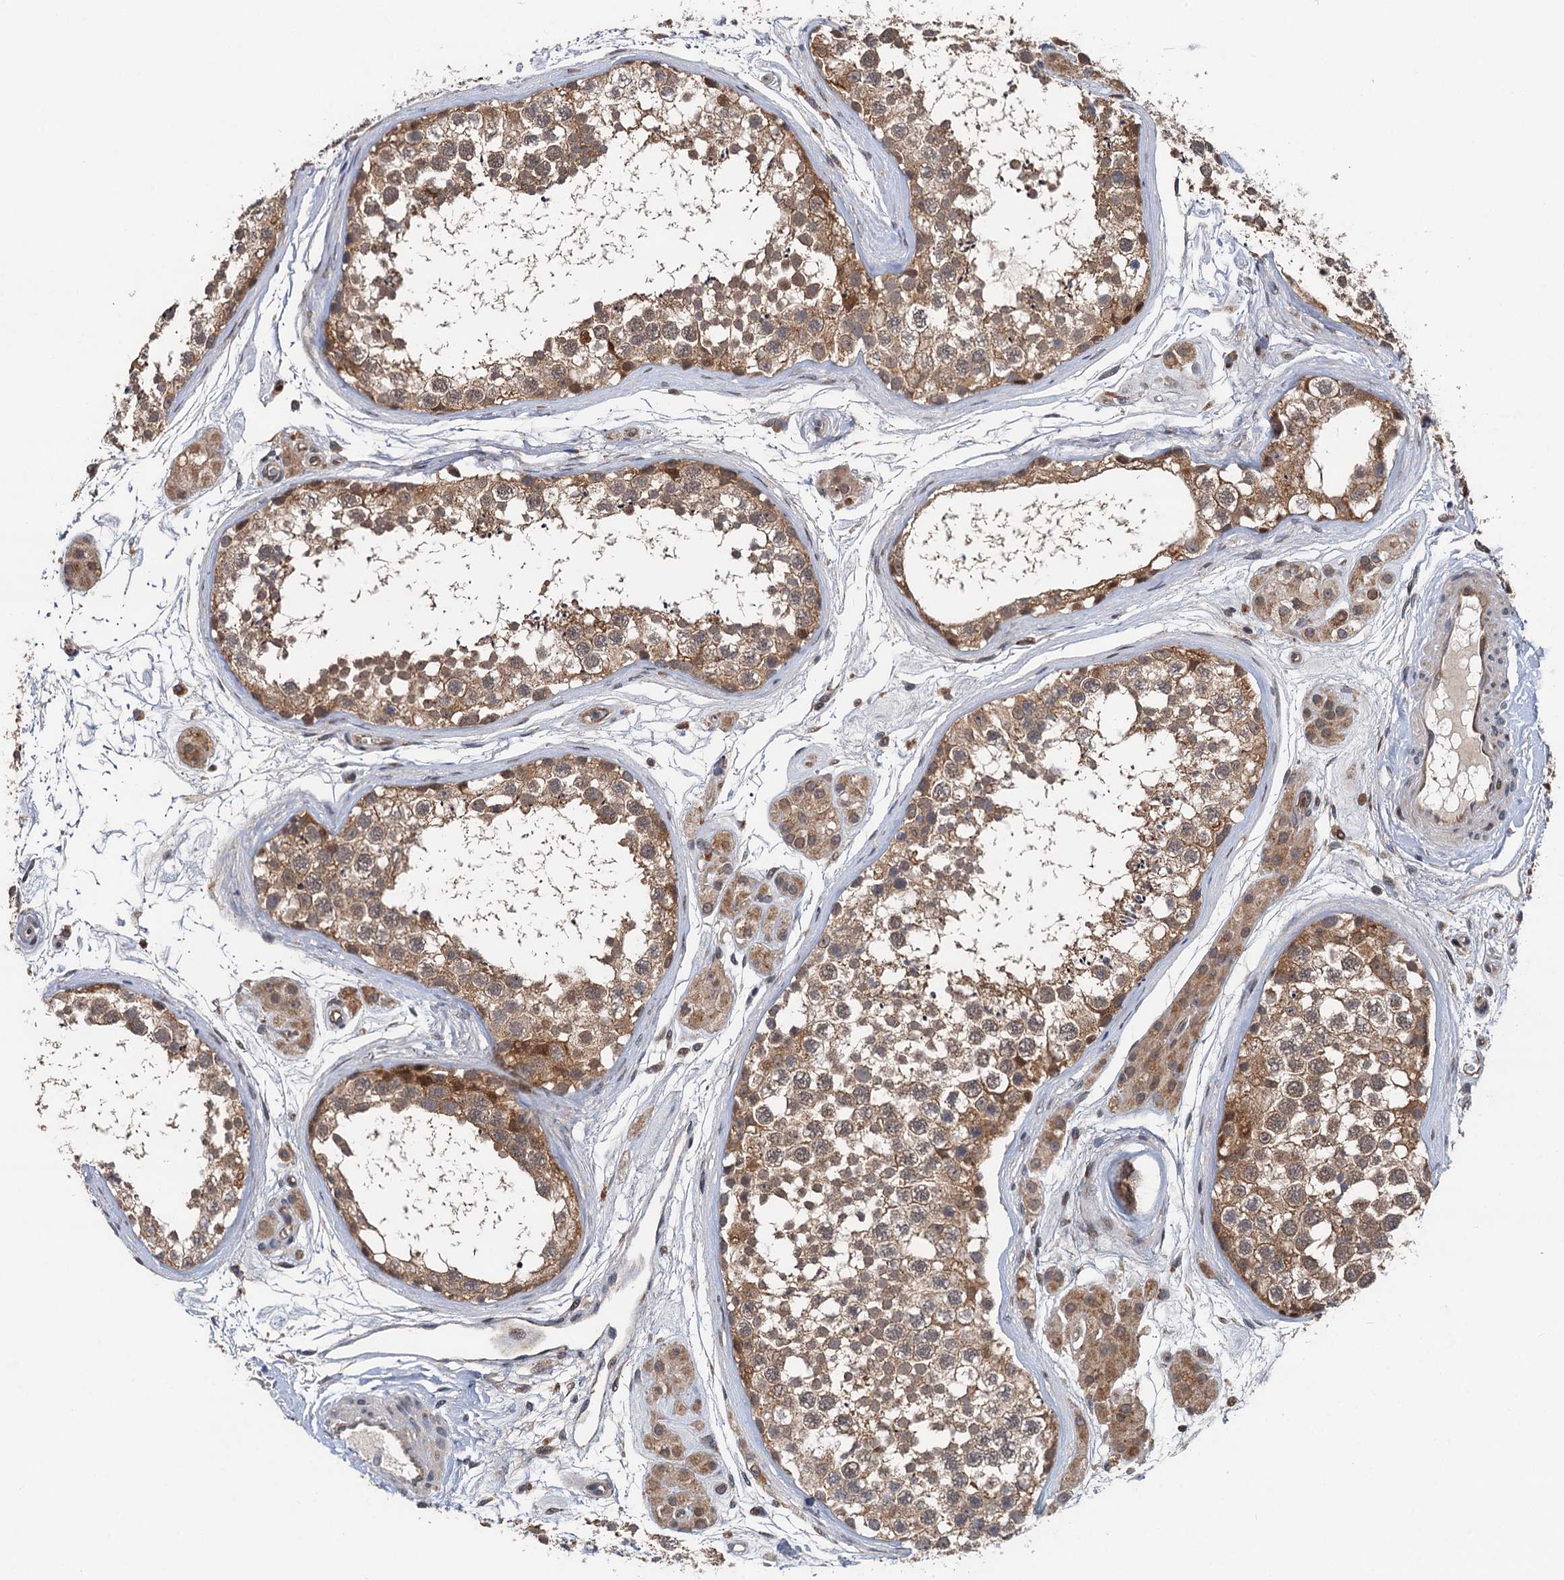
{"staining": {"intensity": "moderate", "quantity": ">75%", "location": "cytoplasmic/membranous"}, "tissue": "testis", "cell_type": "Cells in seminiferous ducts", "image_type": "normal", "snomed": [{"axis": "morphology", "description": "Normal tissue, NOS"}, {"axis": "topography", "description": "Testis"}], "caption": "Immunohistochemical staining of normal testis displays moderate cytoplasmic/membranous protein positivity in about >75% of cells in seminiferous ducts.", "gene": "NLRP10", "patient": {"sex": "male", "age": 56}}